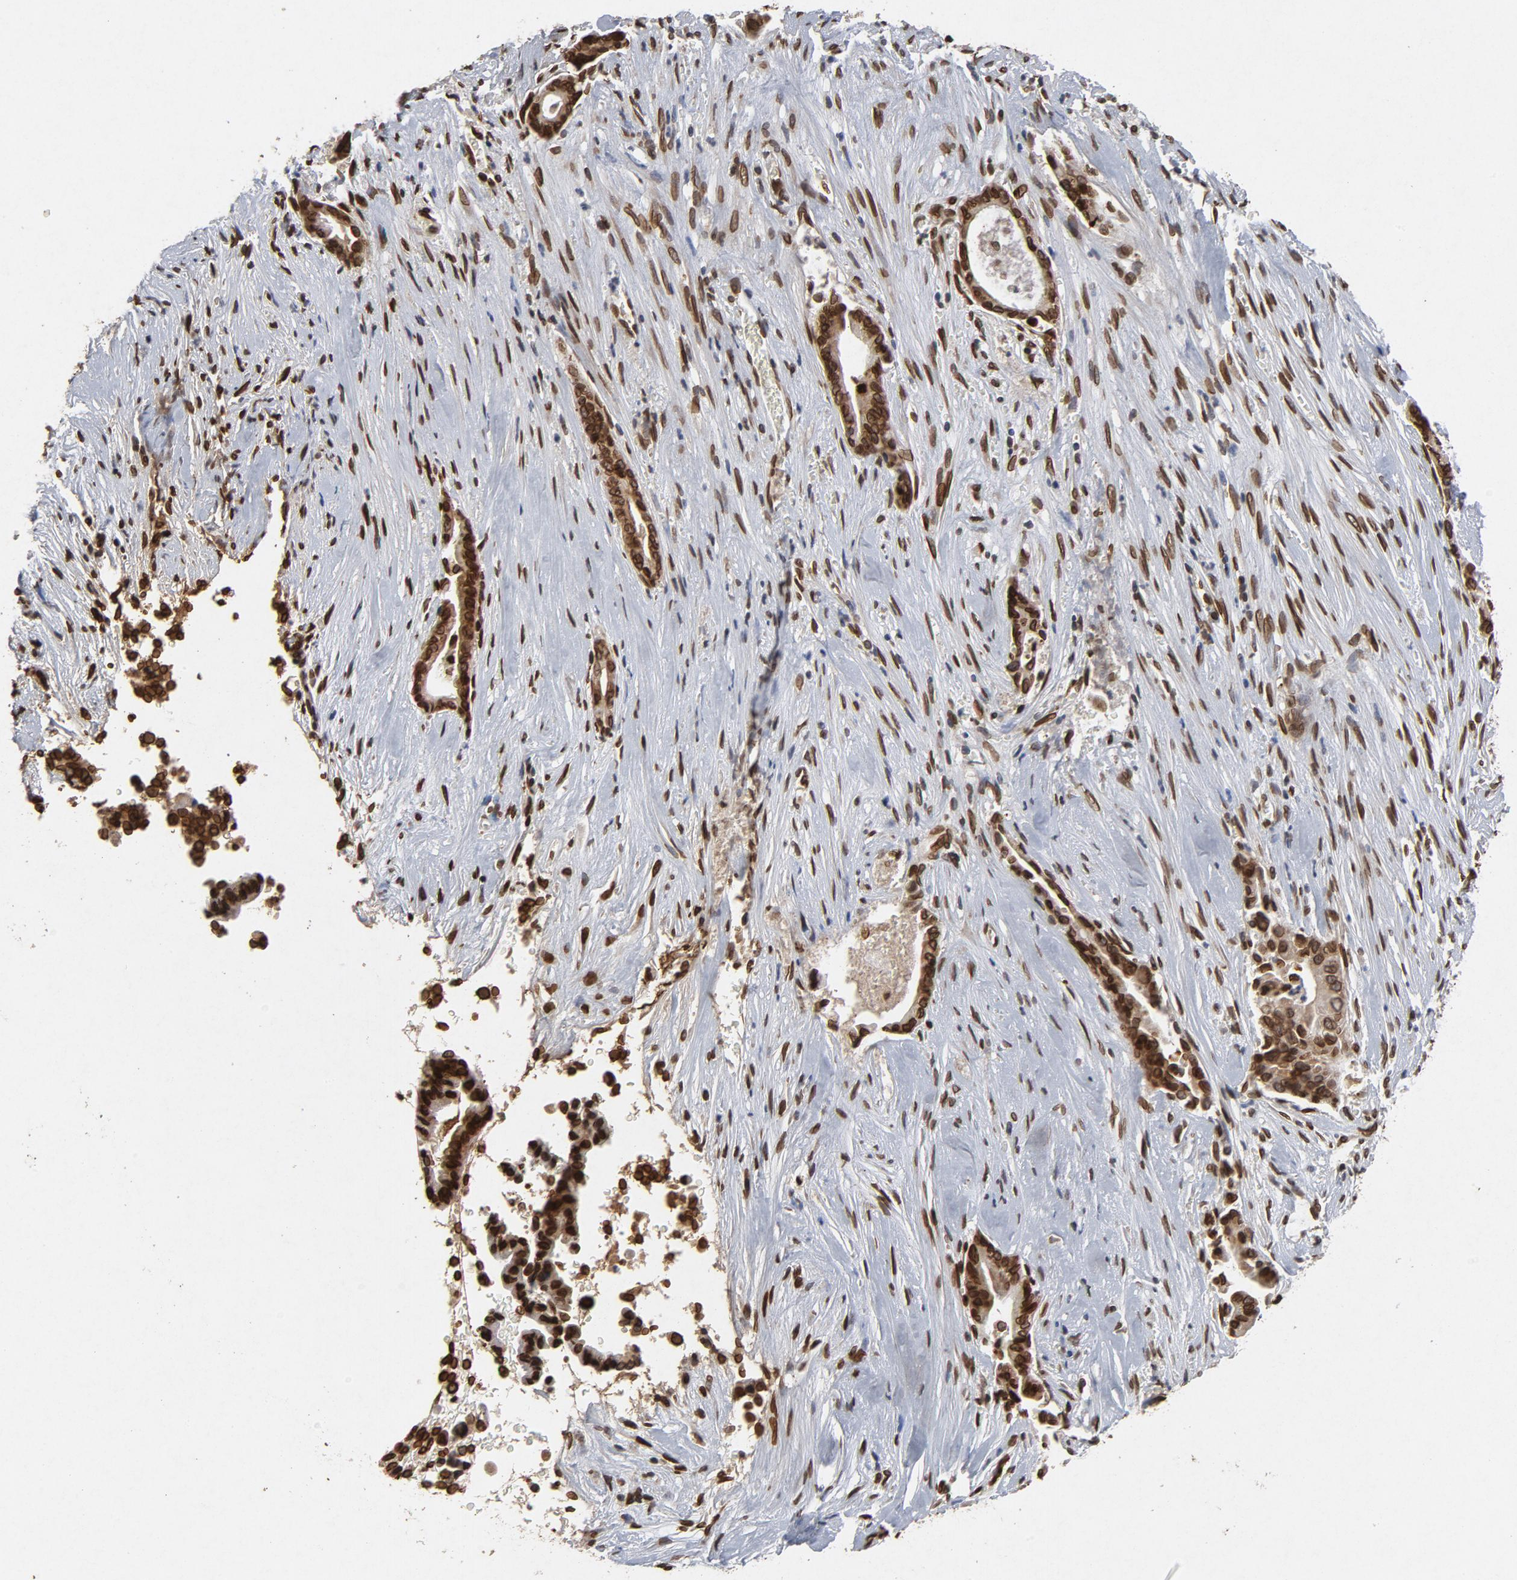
{"staining": {"intensity": "strong", "quantity": ">75%", "location": "cytoplasmic/membranous,nuclear"}, "tissue": "liver cancer", "cell_type": "Tumor cells", "image_type": "cancer", "snomed": [{"axis": "morphology", "description": "Cholangiocarcinoma"}, {"axis": "topography", "description": "Liver"}], "caption": "The photomicrograph demonstrates immunohistochemical staining of liver cancer. There is strong cytoplasmic/membranous and nuclear positivity is seen in approximately >75% of tumor cells. (brown staining indicates protein expression, while blue staining denotes nuclei).", "gene": "LMNA", "patient": {"sex": "female", "age": 55}}